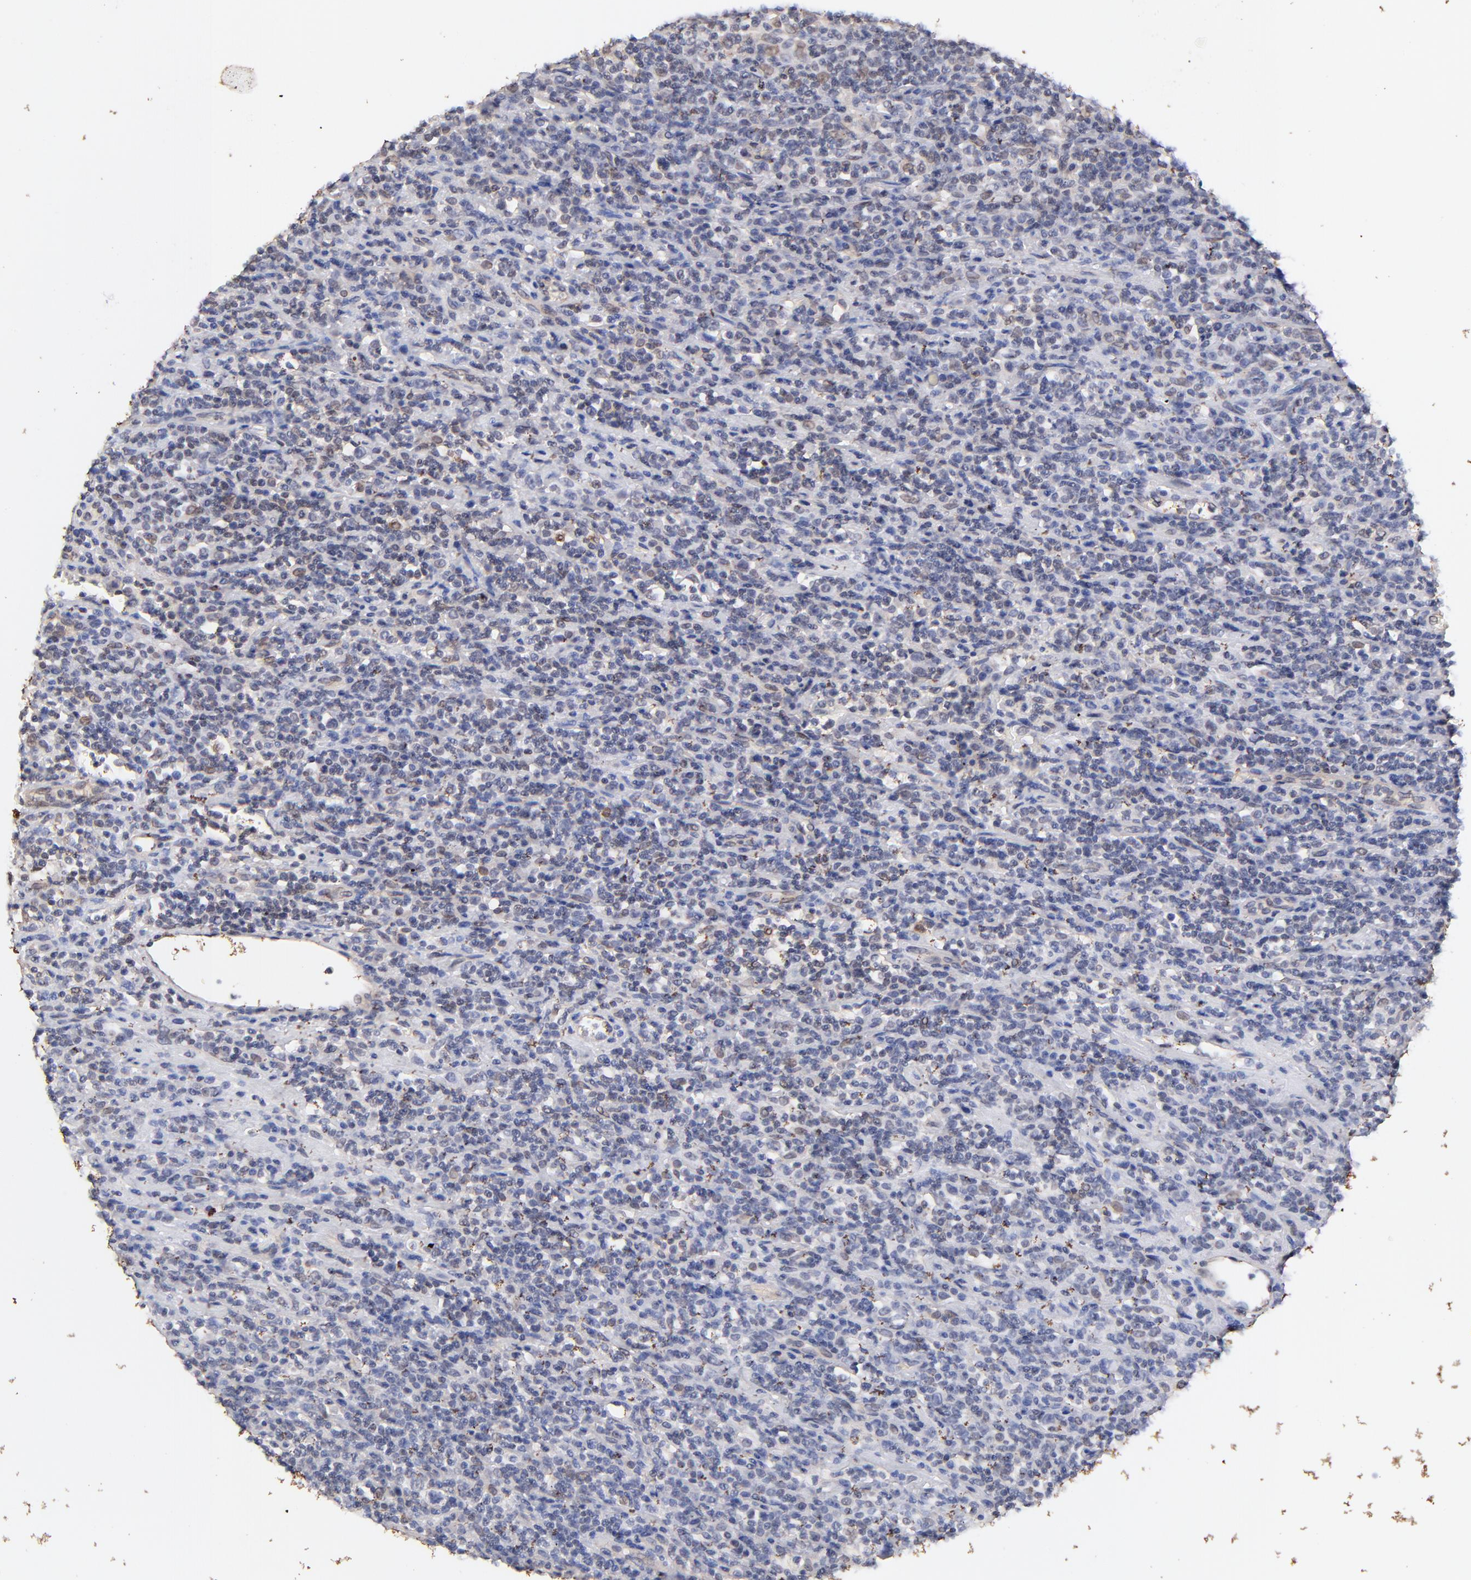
{"staining": {"intensity": "weak", "quantity": "<25%", "location": "cytoplasmic/membranous,nuclear"}, "tissue": "lymphoma", "cell_type": "Tumor cells", "image_type": "cancer", "snomed": [{"axis": "morphology", "description": "Hodgkin's disease, NOS"}, {"axis": "topography", "description": "Lymph node"}], "caption": "Micrograph shows no protein positivity in tumor cells of Hodgkin's disease tissue.", "gene": "ZFP92", "patient": {"sex": "male", "age": 65}}